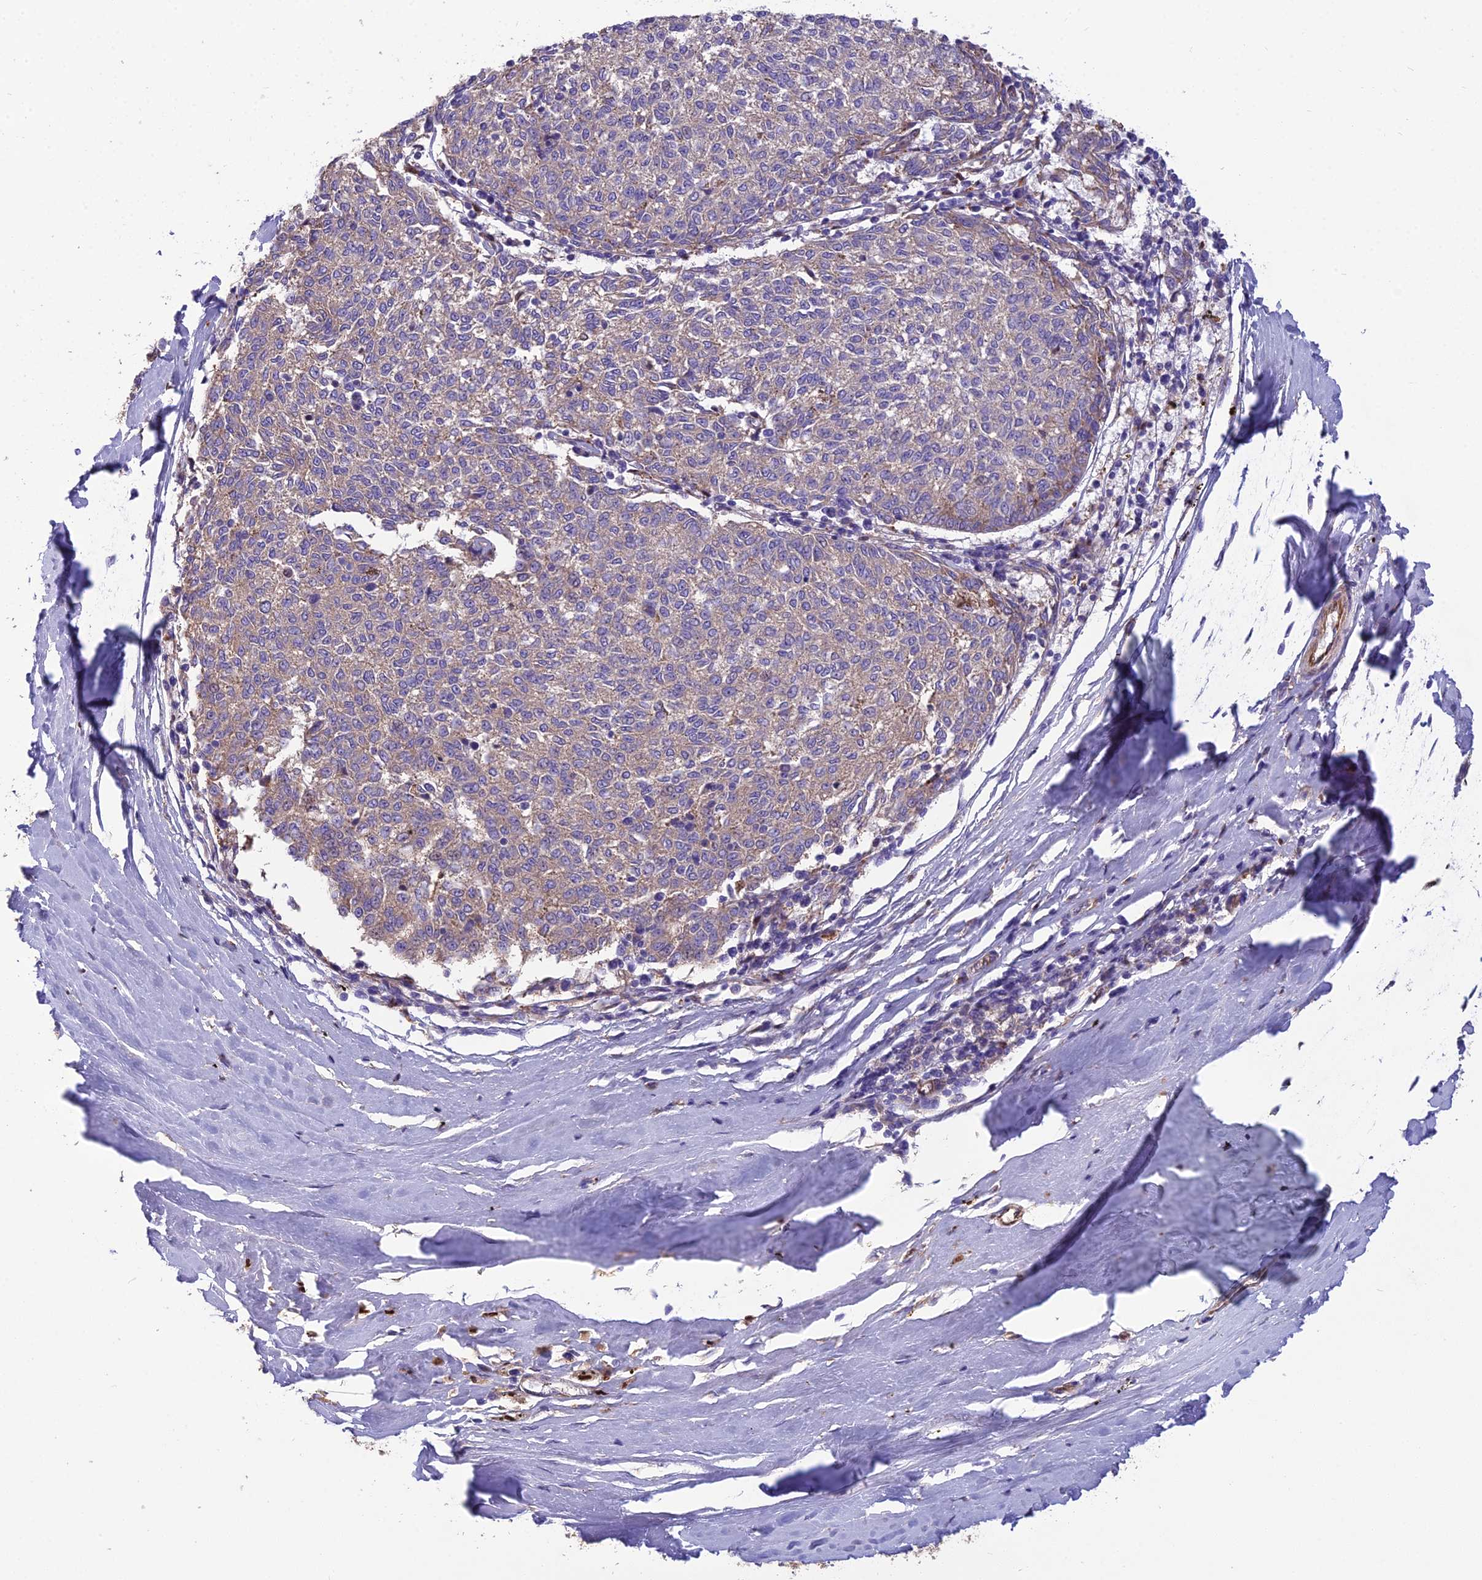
{"staining": {"intensity": "weak", "quantity": "25%-75%", "location": "cytoplasmic/membranous"}, "tissue": "melanoma", "cell_type": "Tumor cells", "image_type": "cancer", "snomed": [{"axis": "morphology", "description": "Malignant melanoma, NOS"}, {"axis": "topography", "description": "Skin"}], "caption": "DAB (3,3'-diaminobenzidine) immunohistochemical staining of malignant melanoma exhibits weak cytoplasmic/membranous protein positivity in about 25%-75% of tumor cells. Using DAB (3,3'-diaminobenzidine) (brown) and hematoxylin (blue) stains, captured at high magnification using brightfield microscopy.", "gene": "SPDL1", "patient": {"sex": "female", "age": 72}}